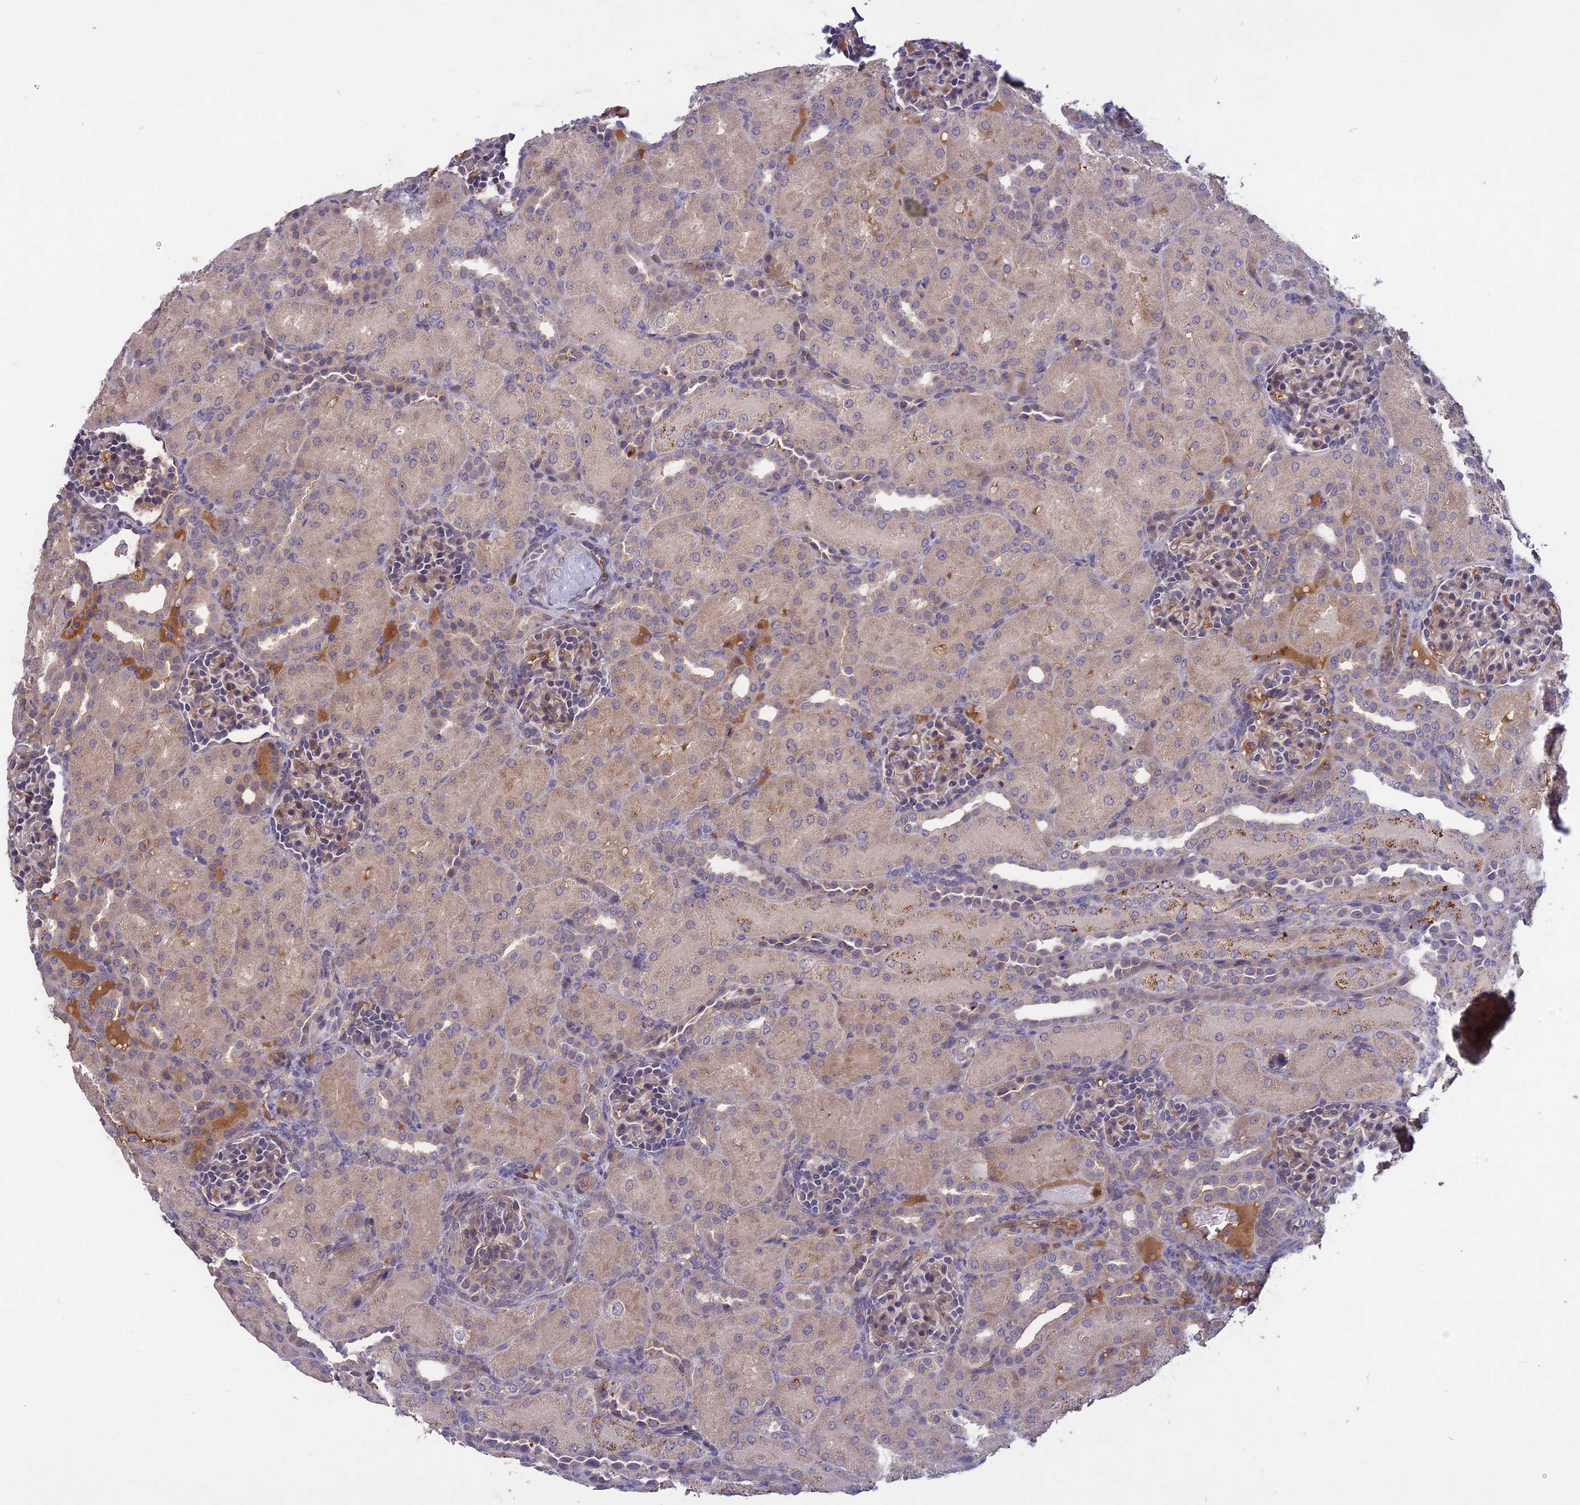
{"staining": {"intensity": "weak", "quantity": "<25%", "location": "cytoplasmic/membranous"}, "tissue": "kidney", "cell_type": "Cells in glomeruli", "image_type": "normal", "snomed": [{"axis": "morphology", "description": "Normal tissue, NOS"}, {"axis": "topography", "description": "Kidney"}], "caption": "Immunohistochemistry micrograph of benign kidney stained for a protein (brown), which shows no expression in cells in glomeruli. Nuclei are stained in blue.", "gene": "ADO", "patient": {"sex": "male", "age": 1}}